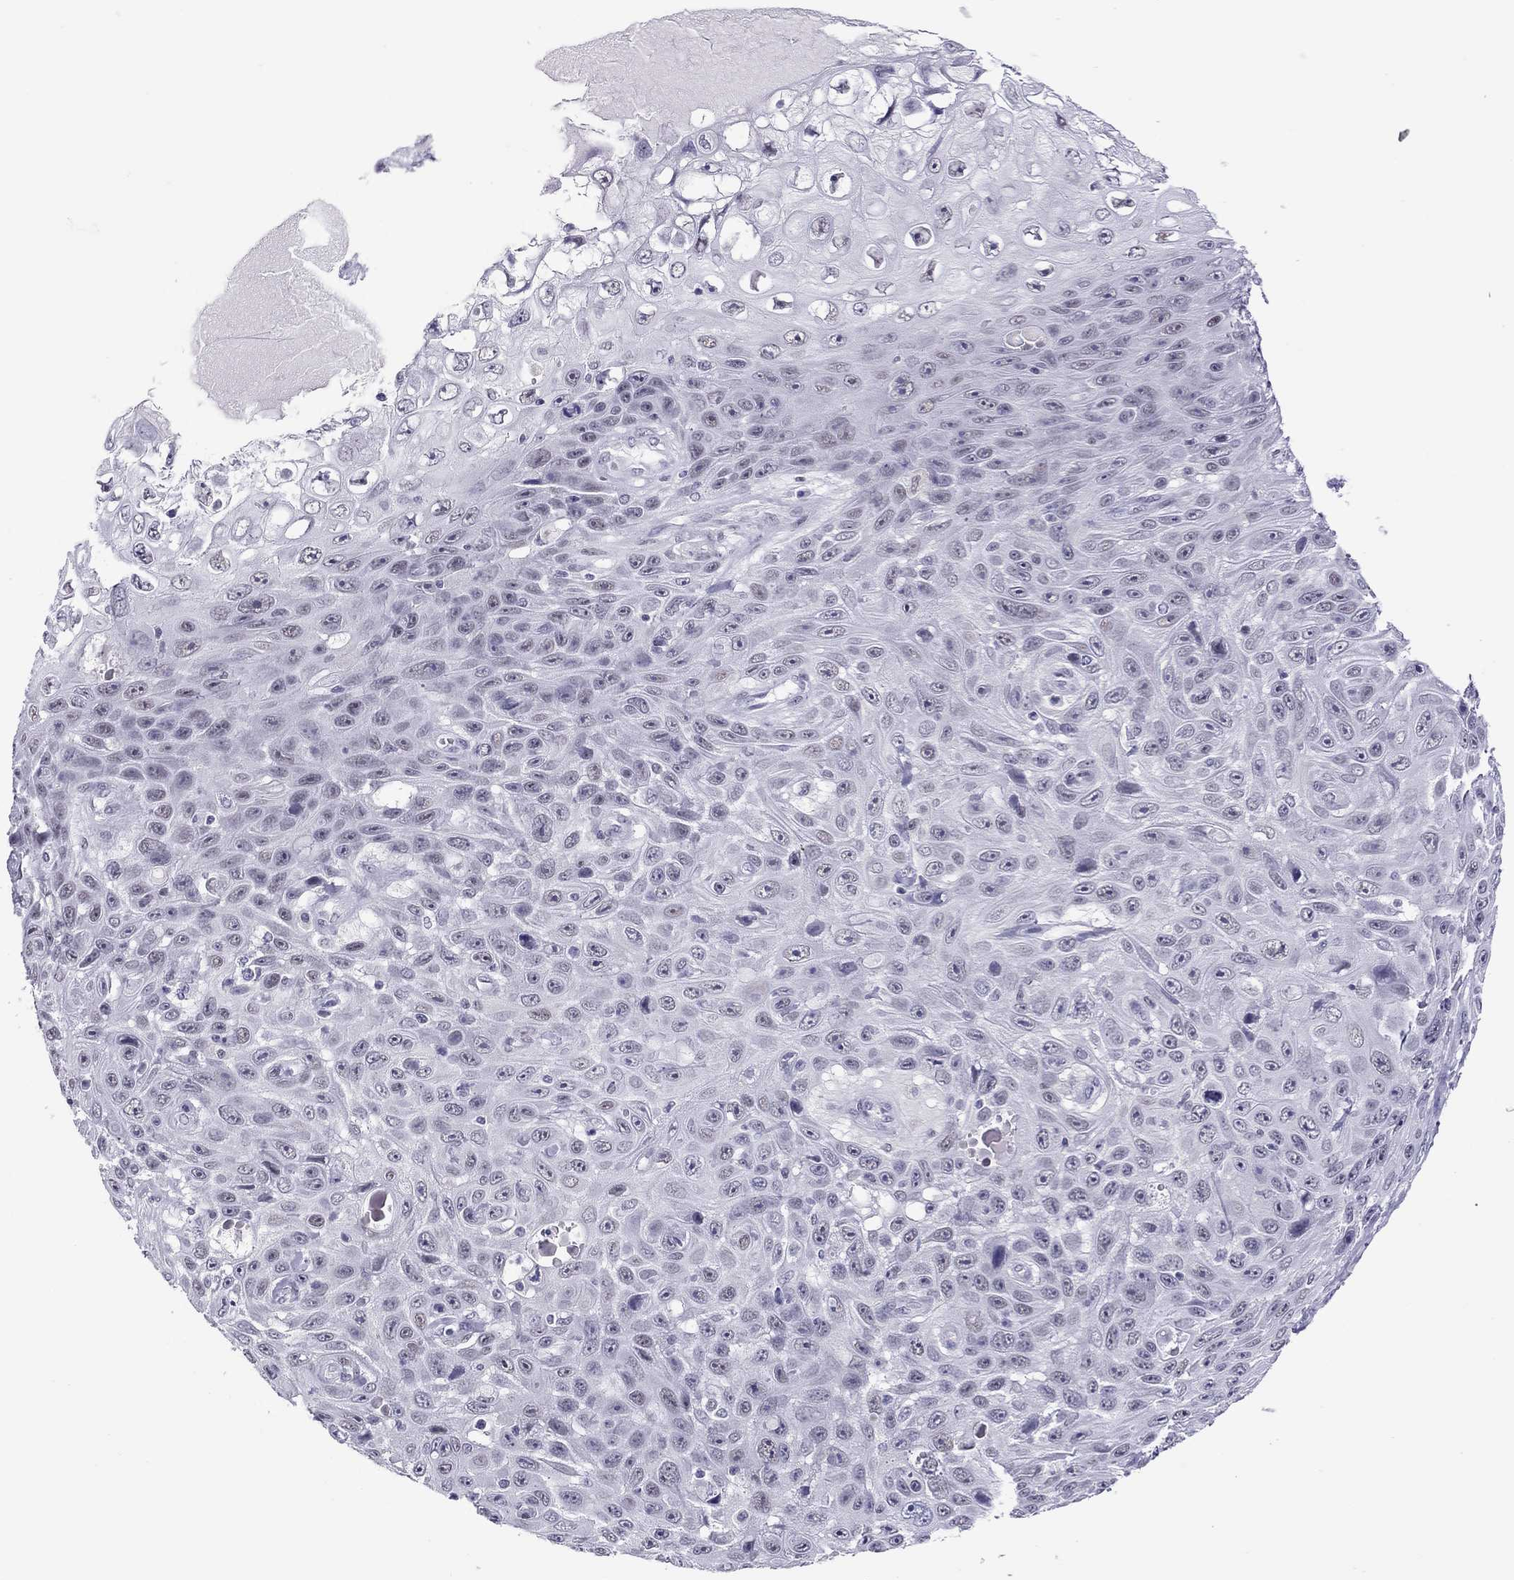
{"staining": {"intensity": "negative", "quantity": "none", "location": "none"}, "tissue": "skin cancer", "cell_type": "Tumor cells", "image_type": "cancer", "snomed": [{"axis": "morphology", "description": "Squamous cell carcinoma, NOS"}, {"axis": "topography", "description": "Skin"}], "caption": "Histopathology image shows no protein positivity in tumor cells of skin cancer tissue.", "gene": "CHRNB3", "patient": {"sex": "male", "age": 82}}